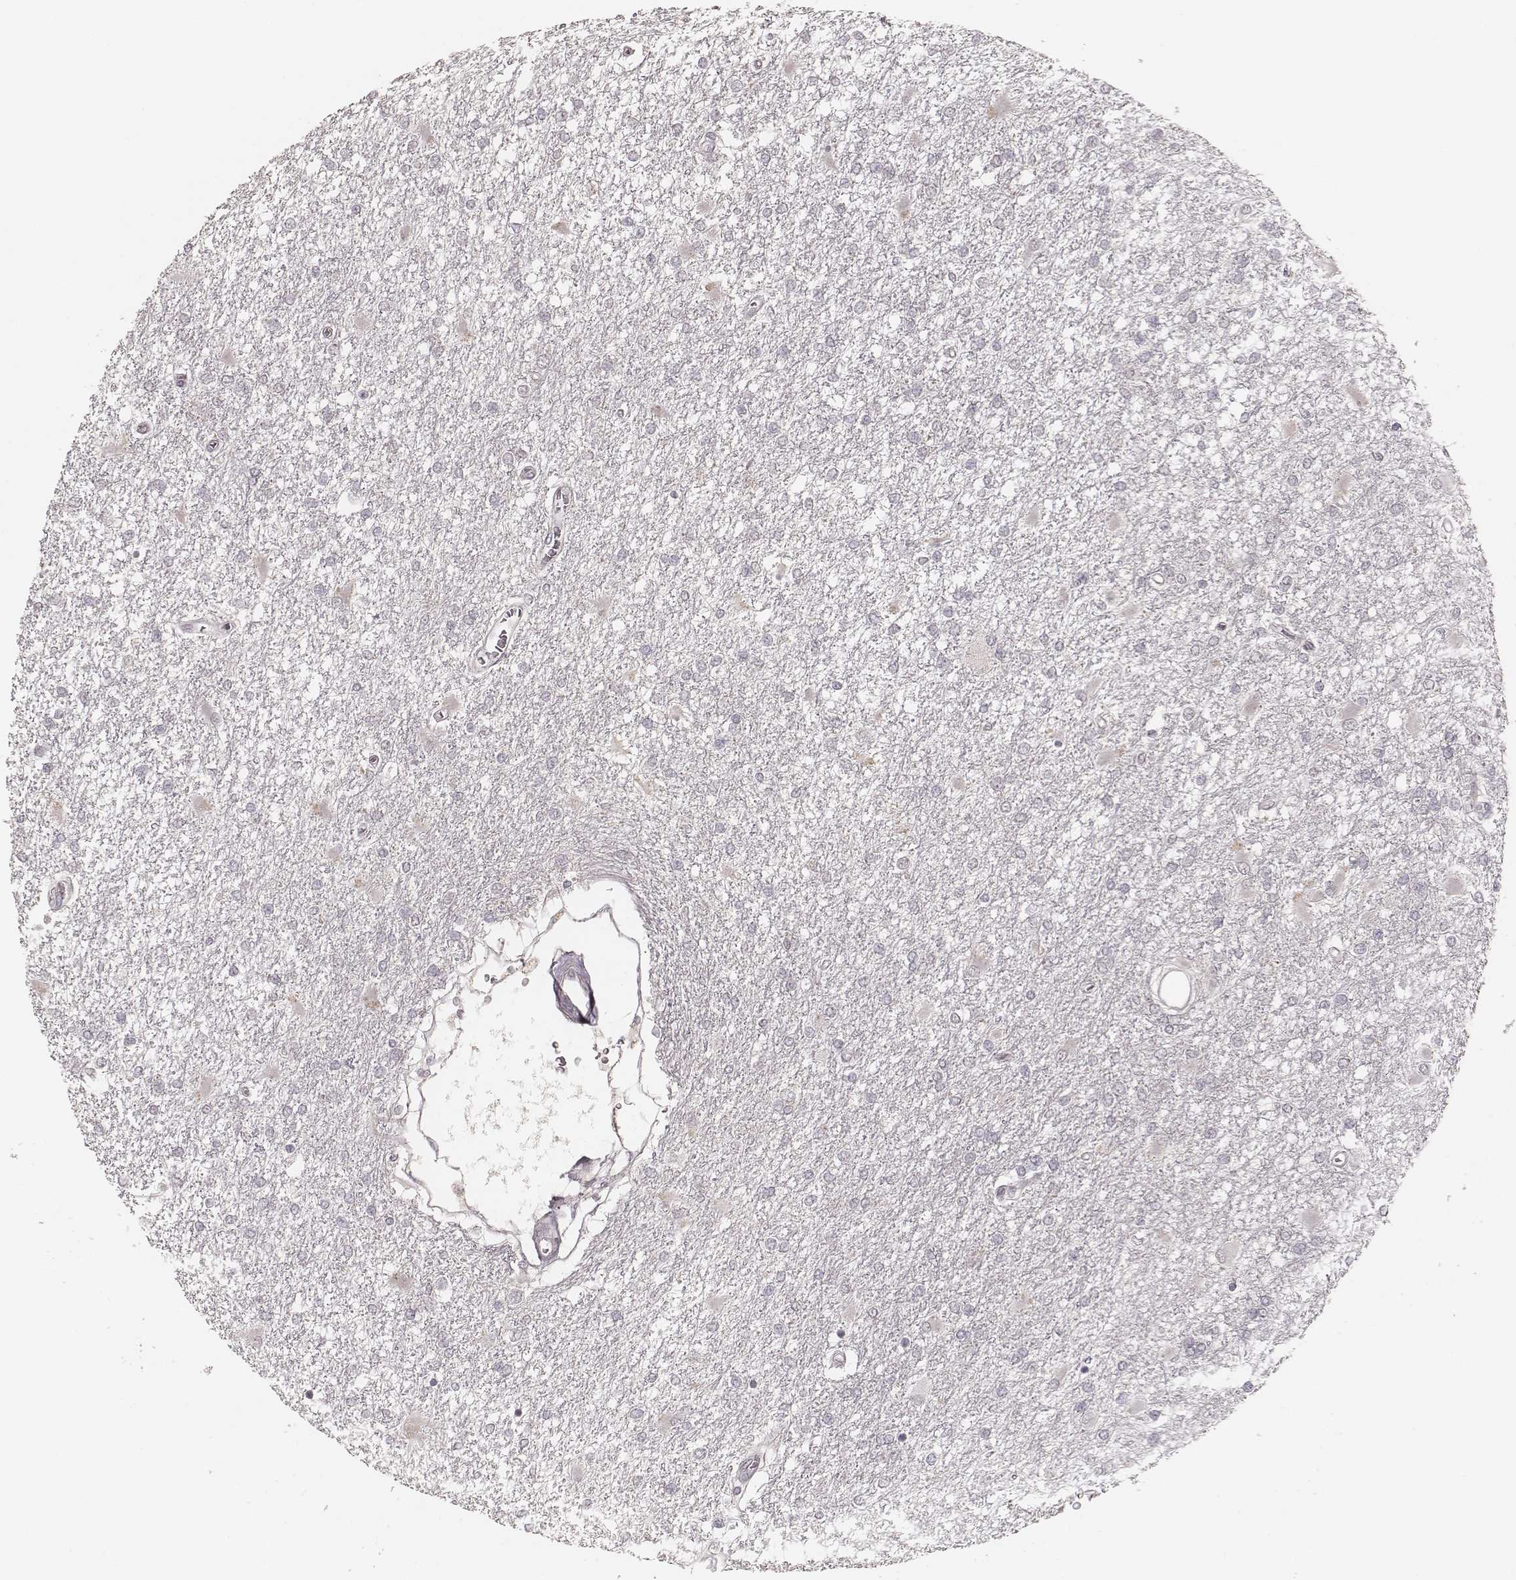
{"staining": {"intensity": "negative", "quantity": "none", "location": "none"}, "tissue": "glioma", "cell_type": "Tumor cells", "image_type": "cancer", "snomed": [{"axis": "morphology", "description": "Glioma, malignant, High grade"}, {"axis": "topography", "description": "Cerebral cortex"}], "caption": "Tumor cells are negative for protein expression in human high-grade glioma (malignant).", "gene": "LY6K", "patient": {"sex": "male", "age": 79}}